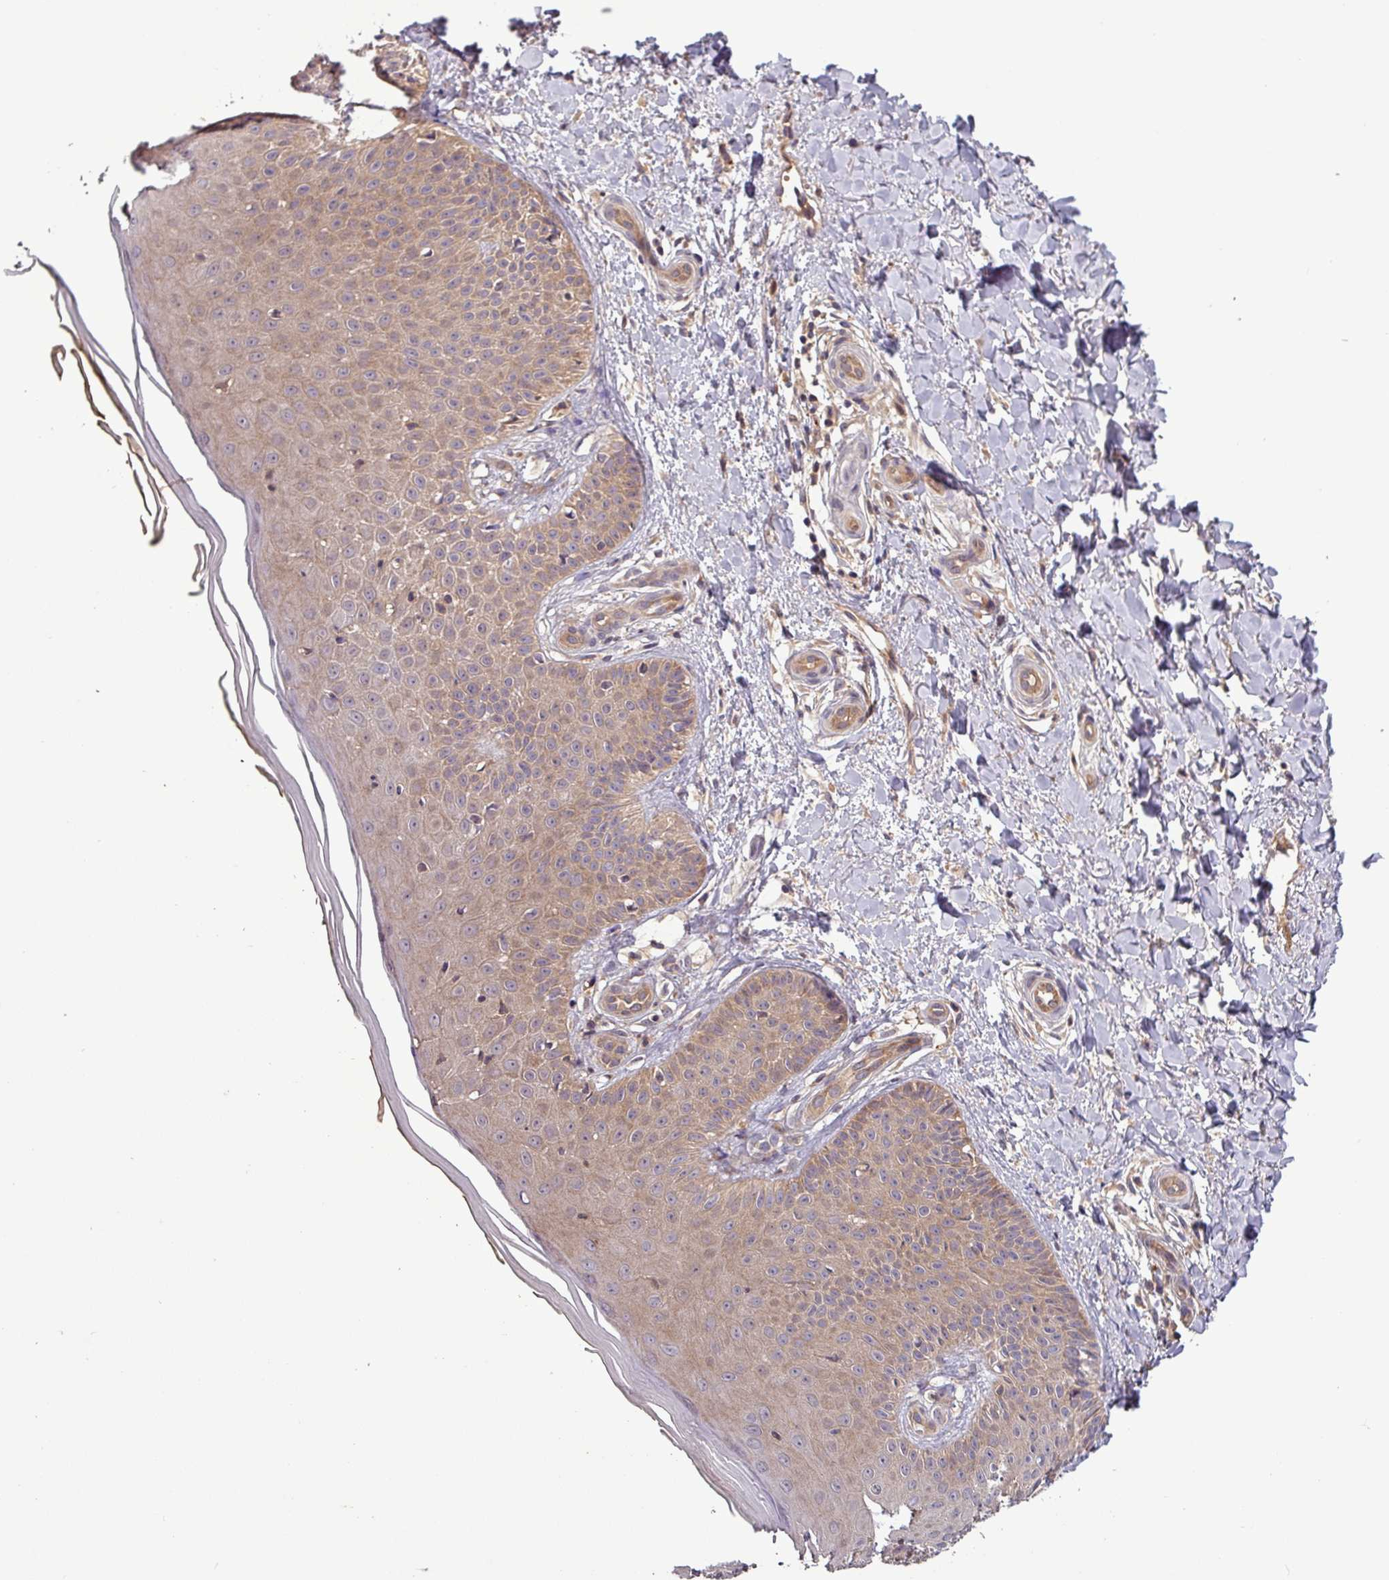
{"staining": {"intensity": "moderate", "quantity": ">75%", "location": "cytoplasmic/membranous"}, "tissue": "skin", "cell_type": "Fibroblasts", "image_type": "normal", "snomed": [{"axis": "morphology", "description": "Normal tissue, NOS"}, {"axis": "topography", "description": "Skin"}], "caption": "Immunohistochemistry (IHC) photomicrograph of unremarkable skin stained for a protein (brown), which displays medium levels of moderate cytoplasmic/membranous staining in about >75% of fibroblasts.", "gene": "SIRPB2", "patient": {"sex": "male", "age": 81}}